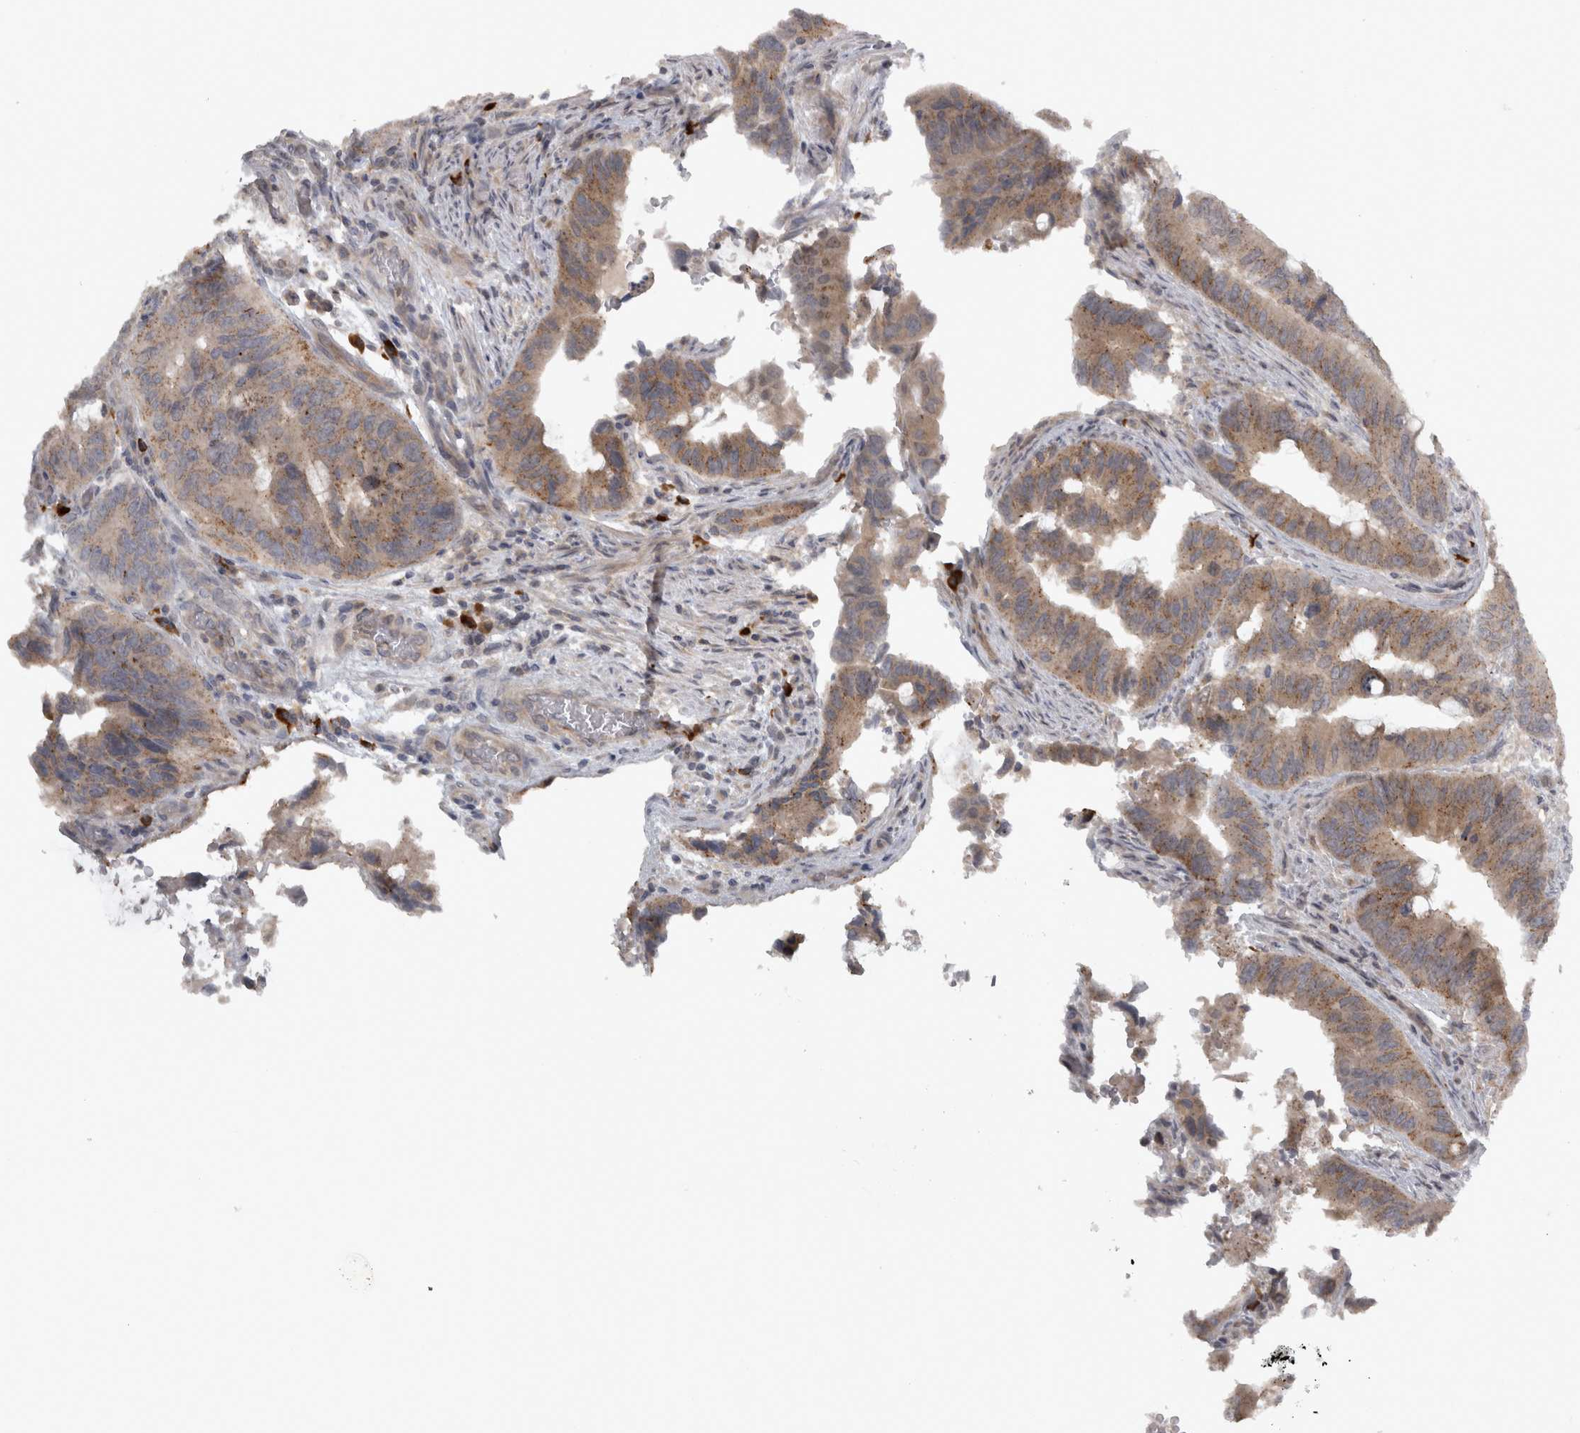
{"staining": {"intensity": "moderate", "quantity": ">75%", "location": "cytoplasmic/membranous"}, "tissue": "colorectal cancer", "cell_type": "Tumor cells", "image_type": "cancer", "snomed": [{"axis": "morphology", "description": "Adenocarcinoma, NOS"}, {"axis": "topography", "description": "Colon"}], "caption": "Protein expression analysis of colorectal cancer (adenocarcinoma) shows moderate cytoplasmic/membranous expression in about >75% of tumor cells. The staining was performed using DAB (3,3'-diaminobenzidine) to visualize the protein expression in brown, while the nuclei were stained in blue with hematoxylin (Magnification: 20x).", "gene": "SLCO5A1", "patient": {"sex": "male", "age": 71}}